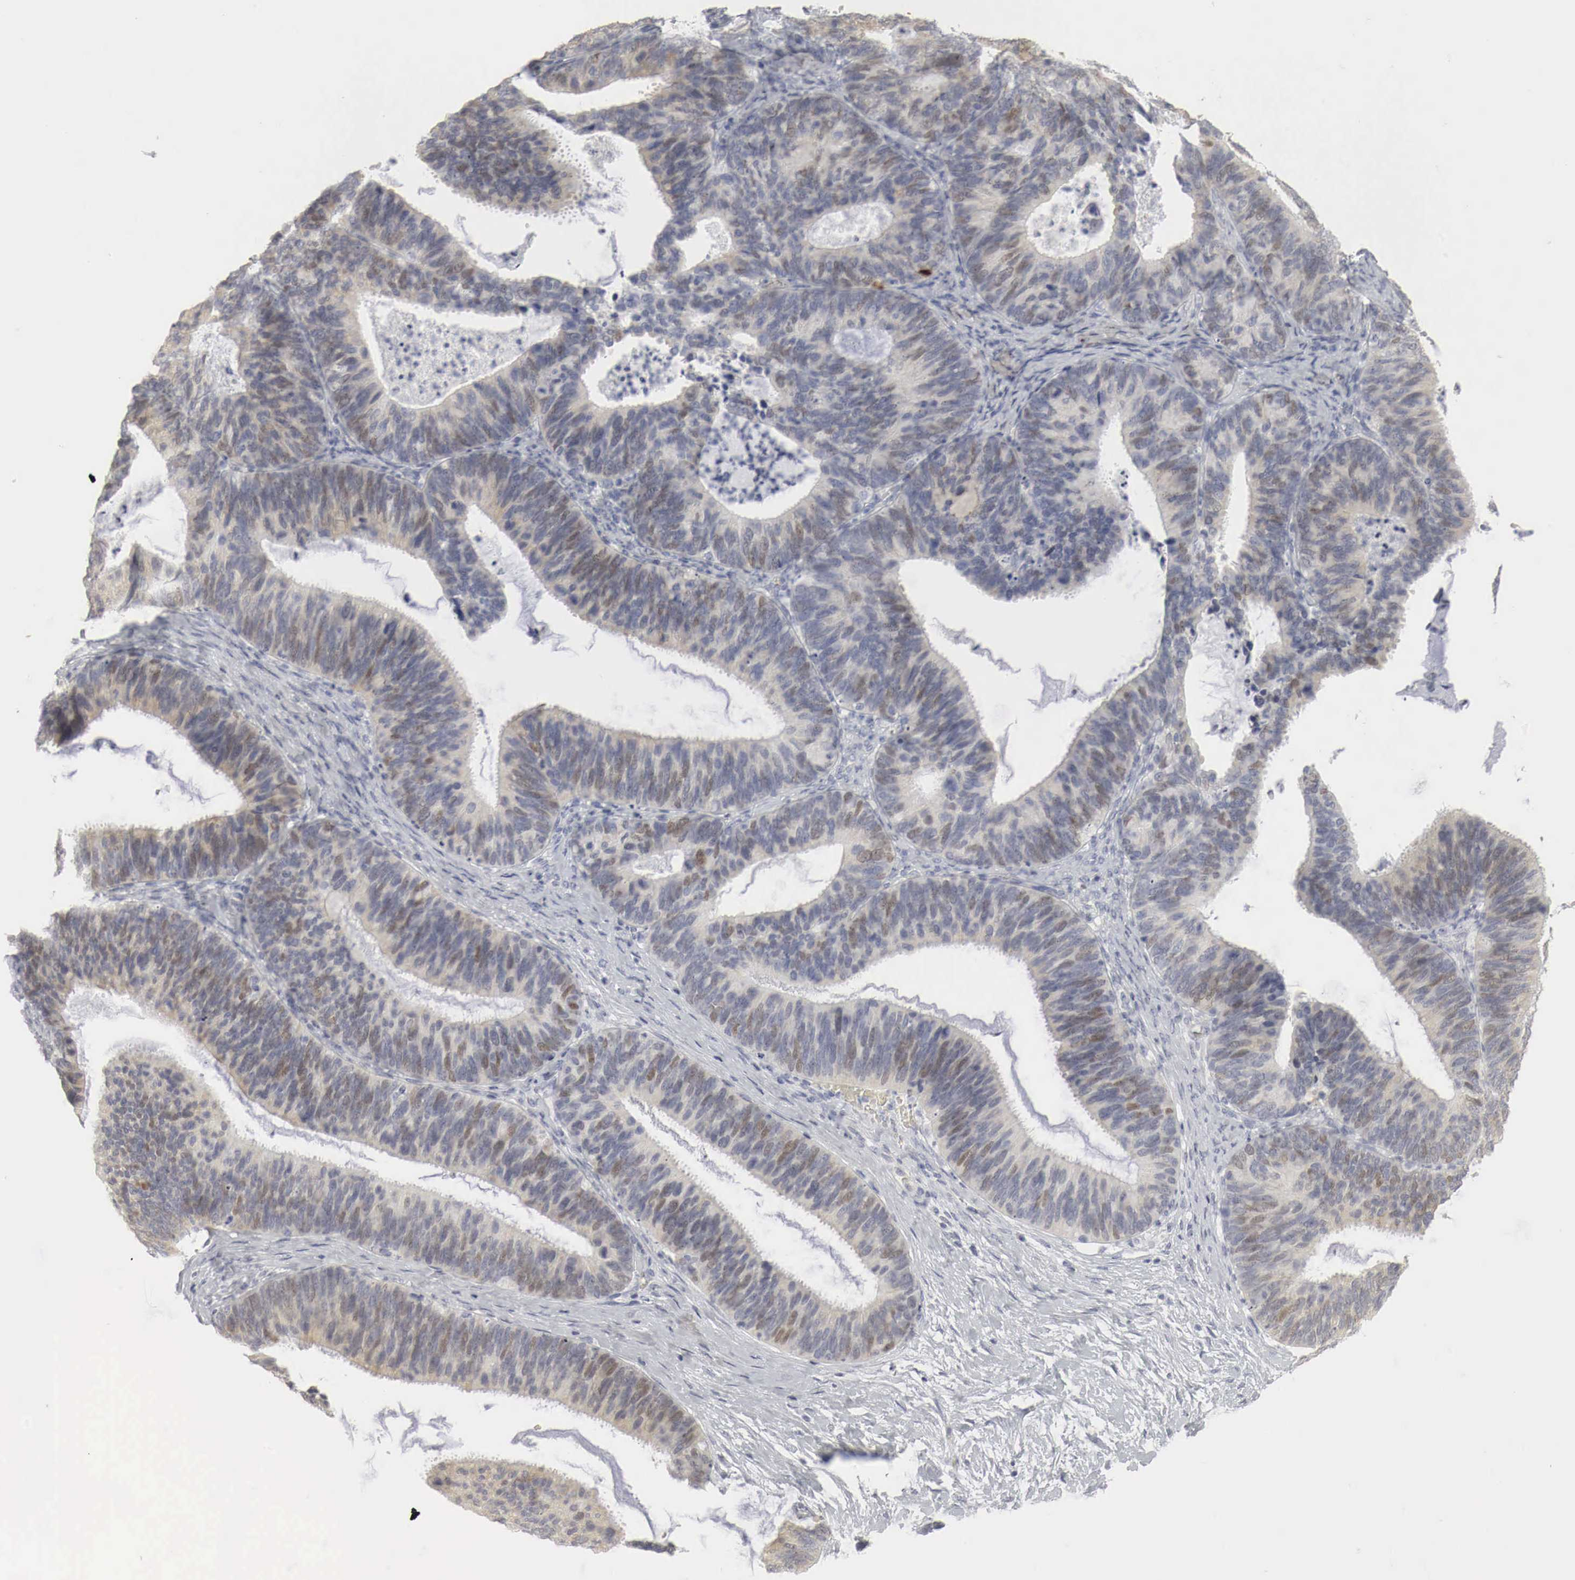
{"staining": {"intensity": "weak", "quantity": "25%-75%", "location": "cytoplasmic/membranous,nuclear"}, "tissue": "ovarian cancer", "cell_type": "Tumor cells", "image_type": "cancer", "snomed": [{"axis": "morphology", "description": "Carcinoma, endometroid"}, {"axis": "topography", "description": "Ovary"}], "caption": "The photomicrograph exhibits immunohistochemical staining of ovarian cancer (endometroid carcinoma). There is weak cytoplasmic/membranous and nuclear expression is identified in approximately 25%-75% of tumor cells. (IHC, brightfield microscopy, high magnification).", "gene": "TP63", "patient": {"sex": "female", "age": 52}}